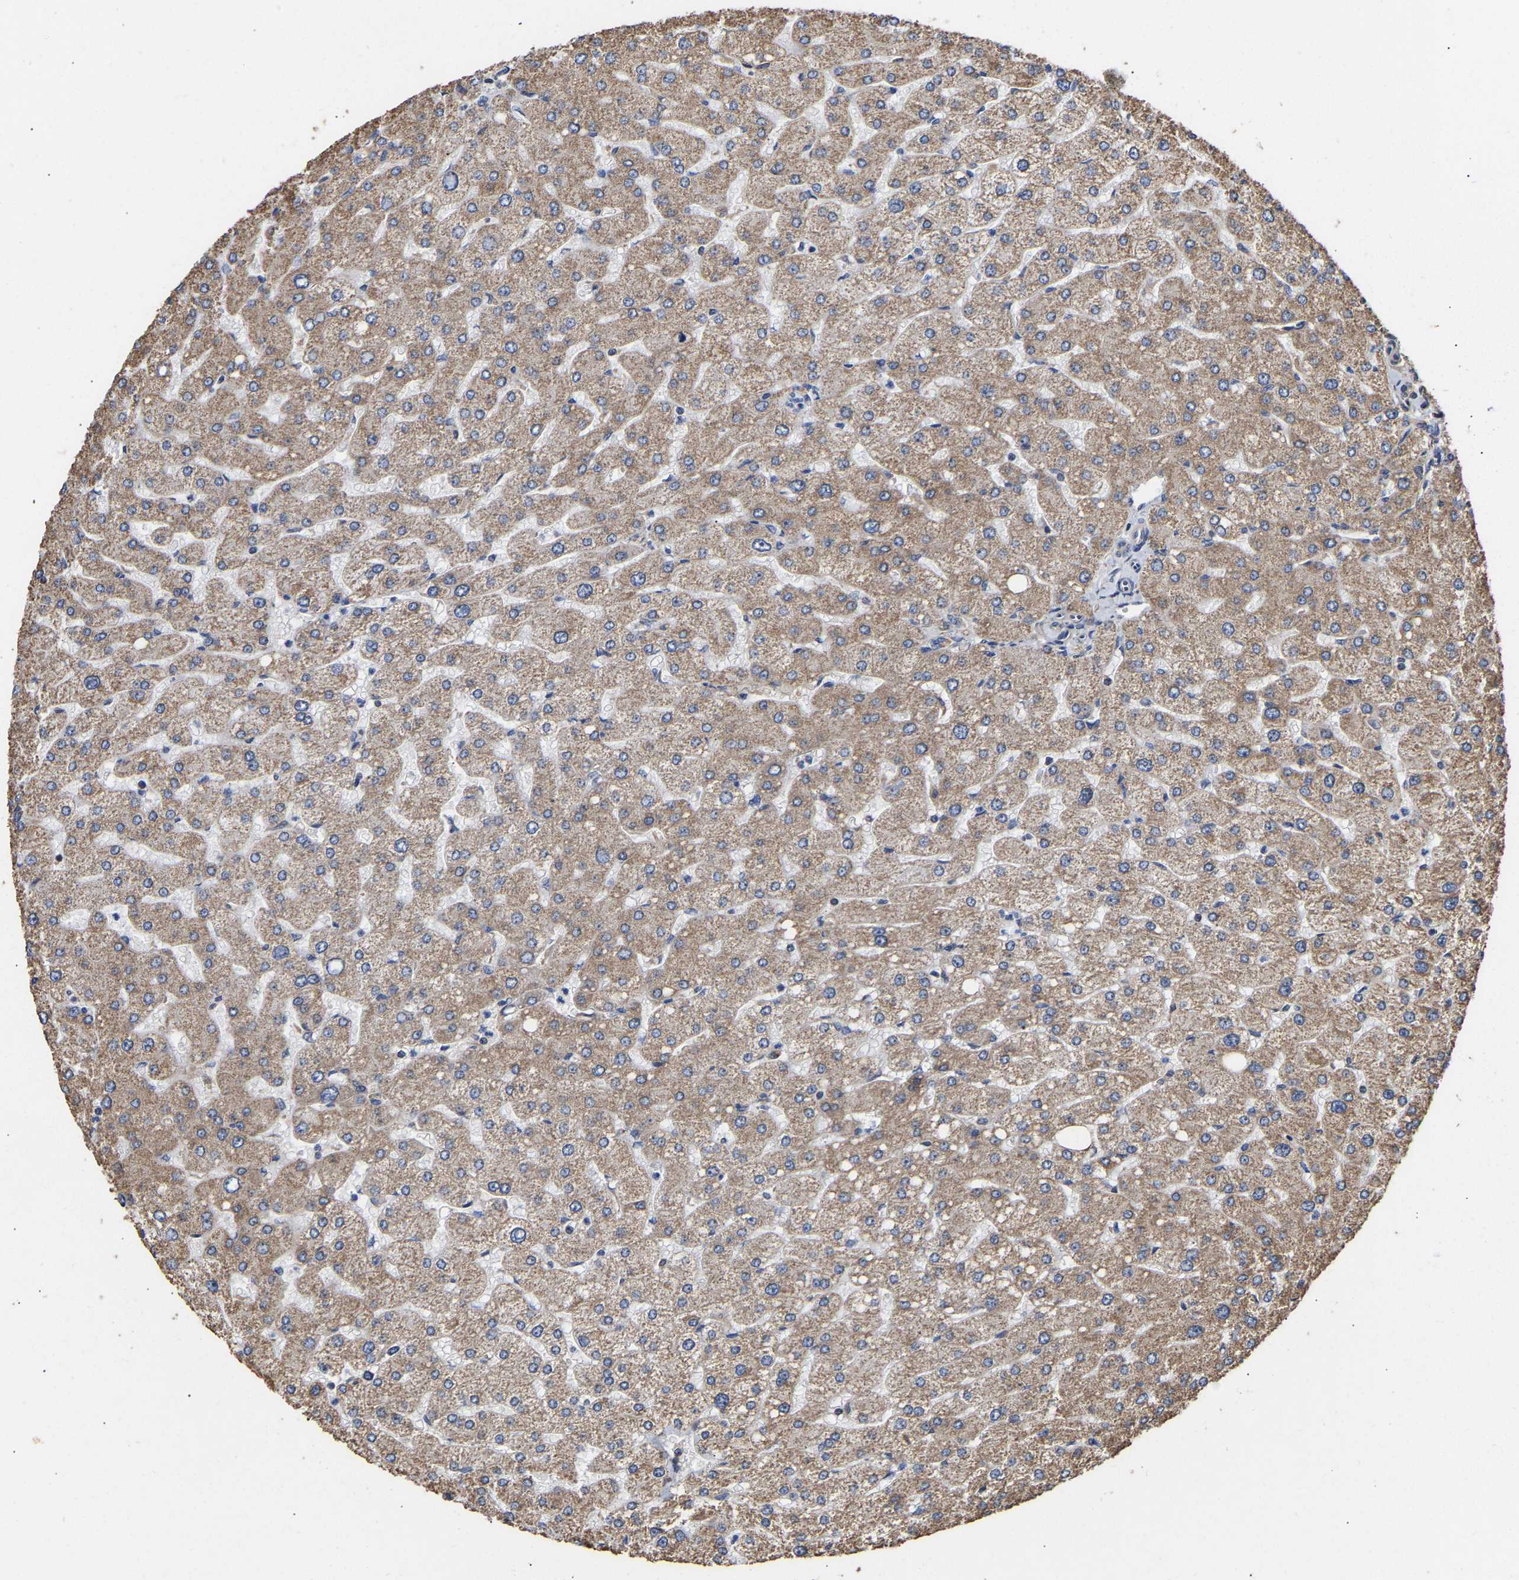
{"staining": {"intensity": "weak", "quantity": ">75%", "location": "cytoplasmic/membranous"}, "tissue": "liver", "cell_type": "Cholangiocytes", "image_type": "normal", "snomed": [{"axis": "morphology", "description": "Normal tissue, NOS"}, {"axis": "topography", "description": "Liver"}], "caption": "Immunohistochemical staining of unremarkable liver shows weak cytoplasmic/membranous protein positivity in about >75% of cholangiocytes.", "gene": "ZNF26", "patient": {"sex": "male", "age": 55}}